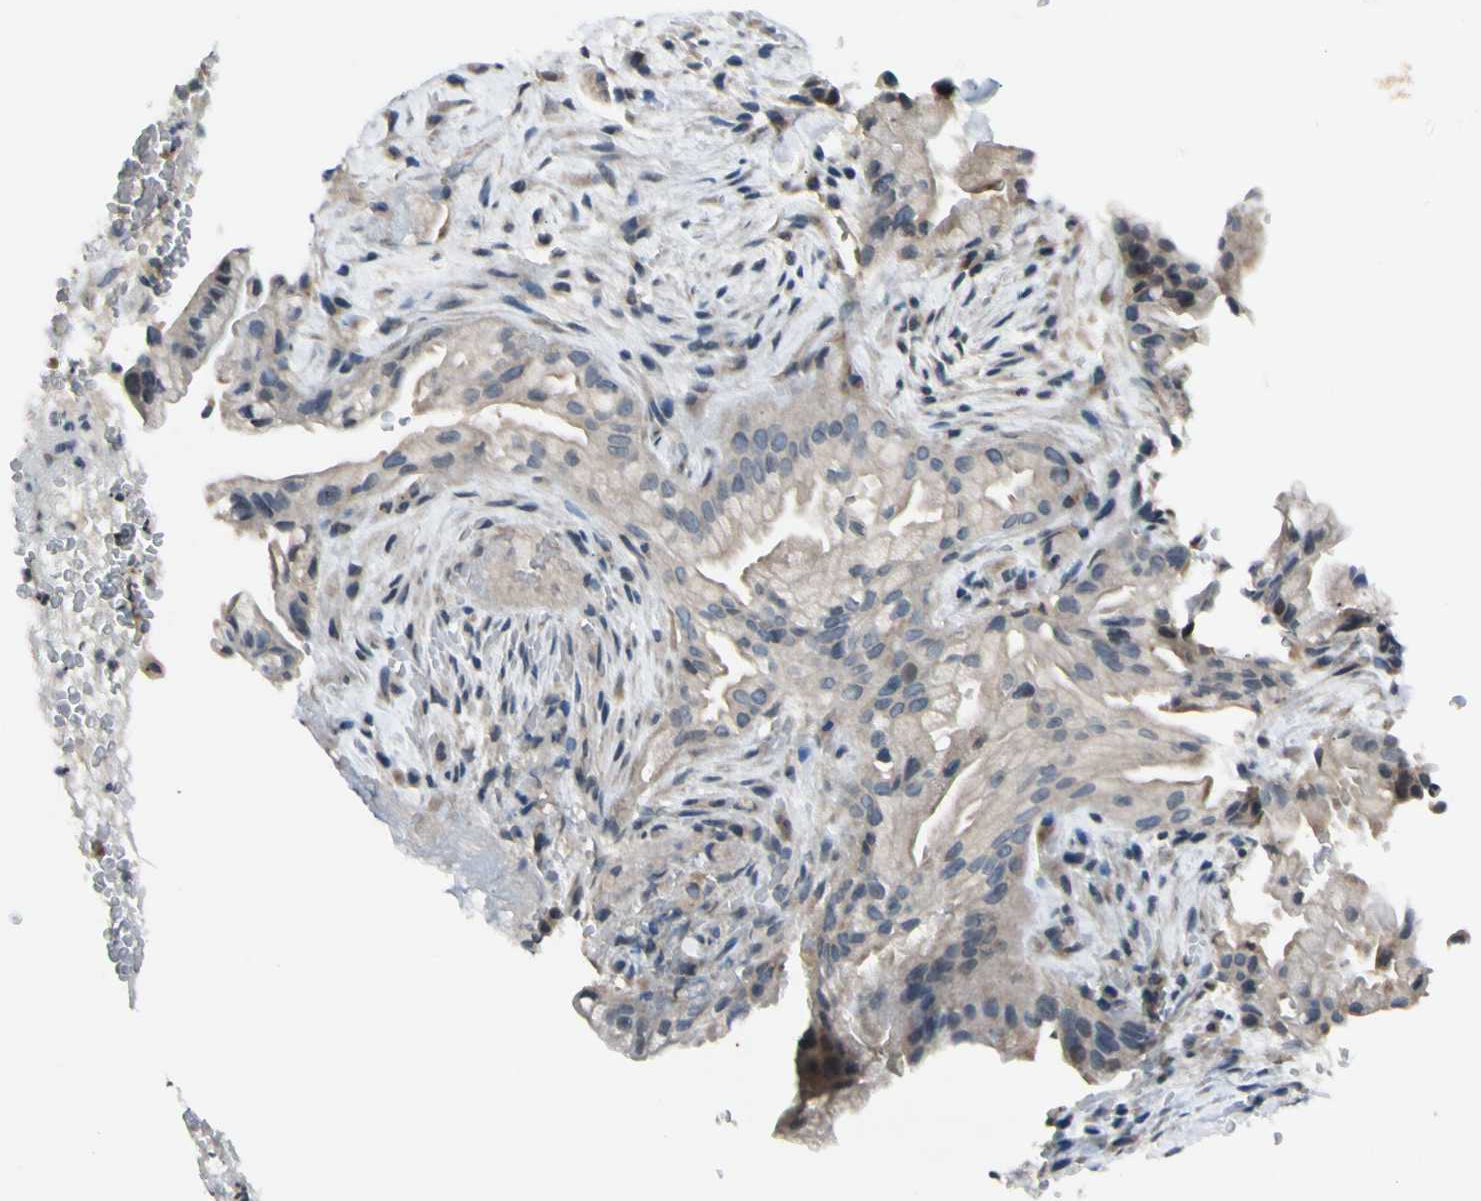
{"staining": {"intensity": "weak", "quantity": ">75%", "location": "cytoplasmic/membranous"}, "tissue": "liver cancer", "cell_type": "Tumor cells", "image_type": "cancer", "snomed": [{"axis": "morphology", "description": "Cholangiocarcinoma"}, {"axis": "topography", "description": "Liver"}], "caption": "Protein staining shows weak cytoplasmic/membranous expression in approximately >75% of tumor cells in liver cholangiocarcinoma. (IHC, brightfield microscopy, high magnification).", "gene": "FGF10", "patient": {"sex": "female", "age": 68}}